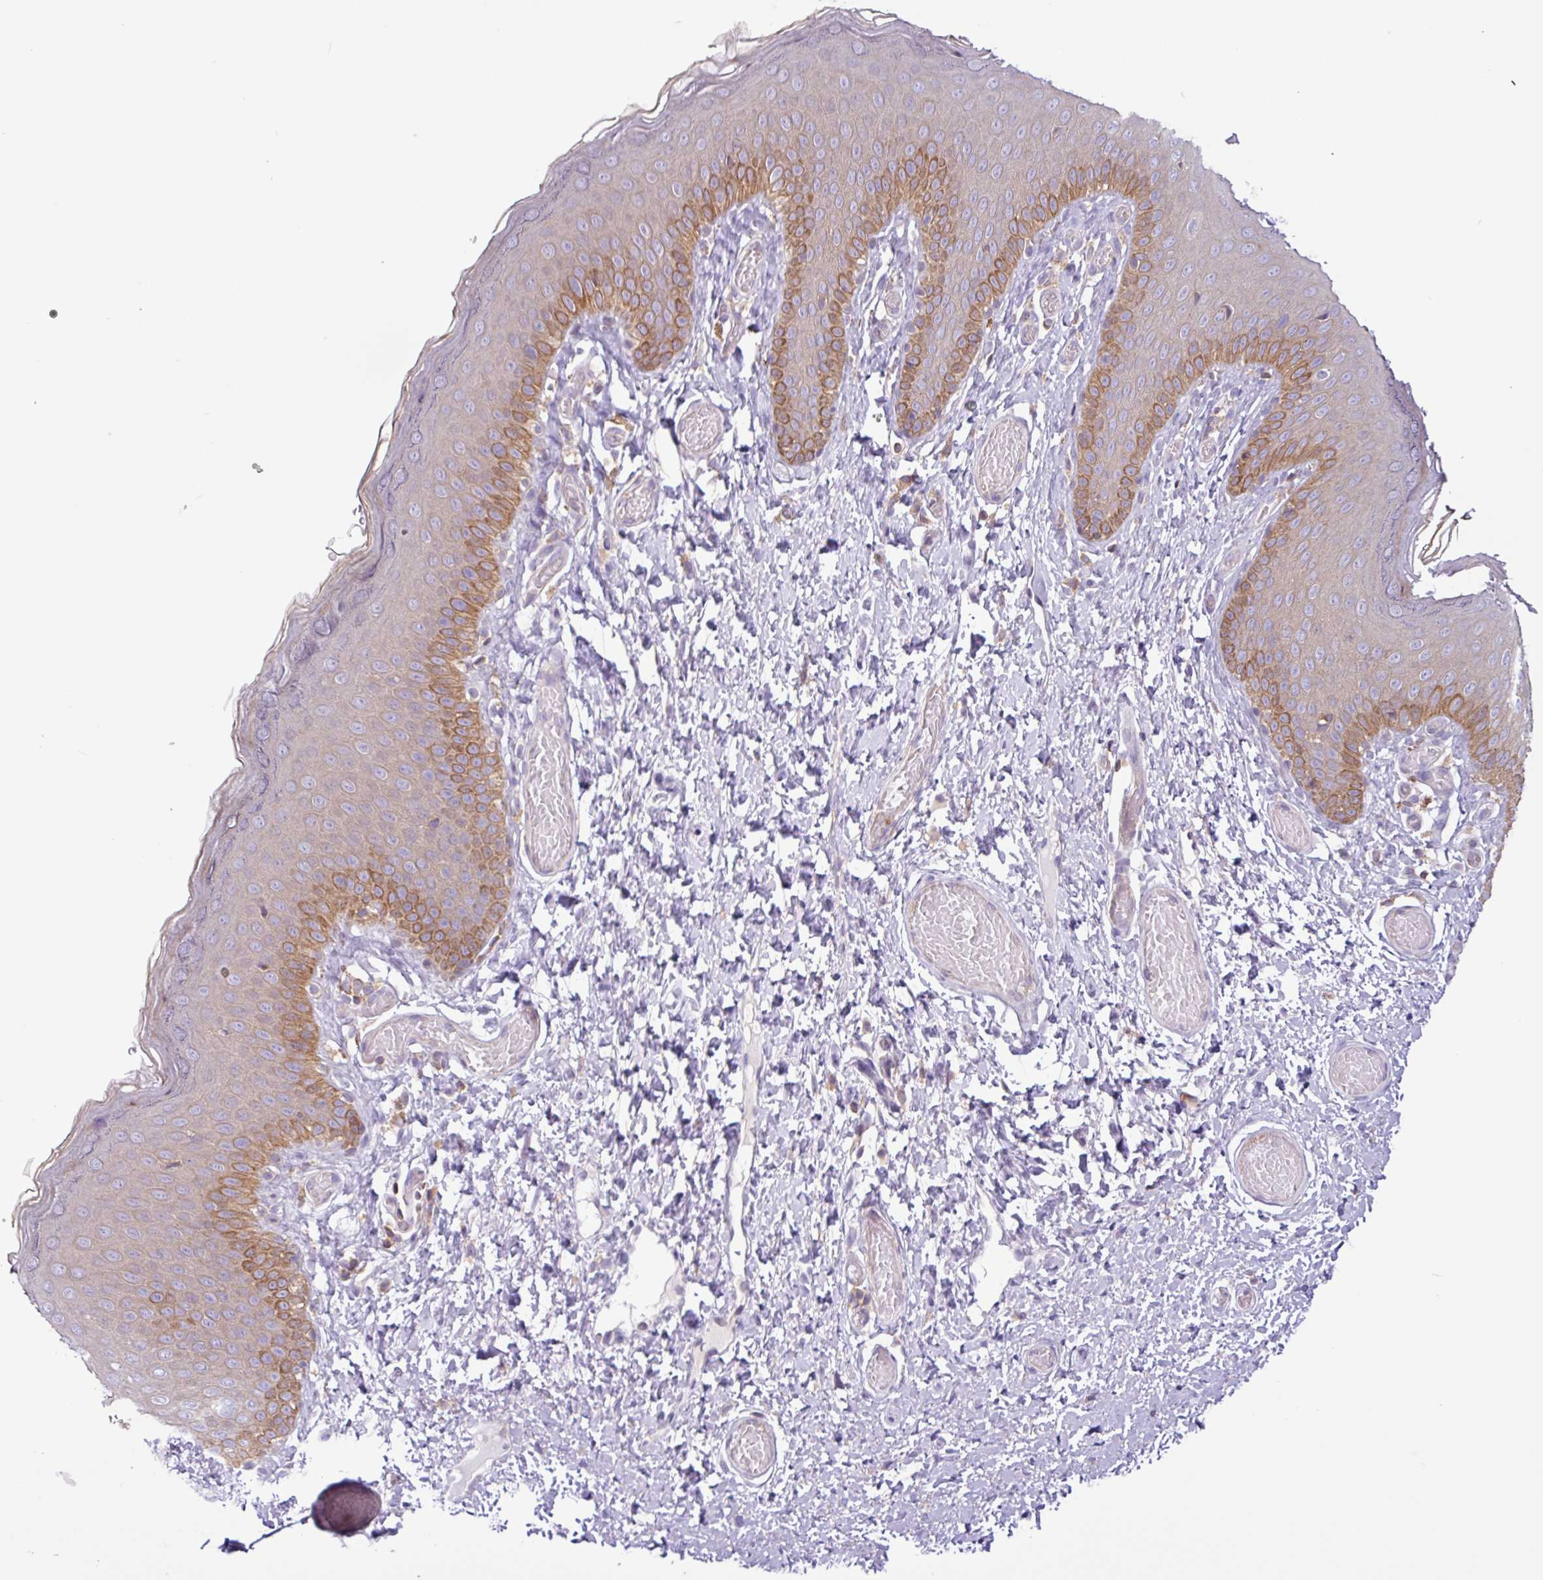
{"staining": {"intensity": "moderate", "quantity": "25%-75%", "location": "cytoplasmic/membranous"}, "tissue": "skin", "cell_type": "Epidermal cells", "image_type": "normal", "snomed": [{"axis": "morphology", "description": "Normal tissue, NOS"}, {"axis": "topography", "description": "Anal"}], "caption": "Moderate cytoplasmic/membranous protein positivity is present in about 25%-75% of epidermal cells in skin.", "gene": "ACTR3B", "patient": {"sex": "female", "age": 40}}